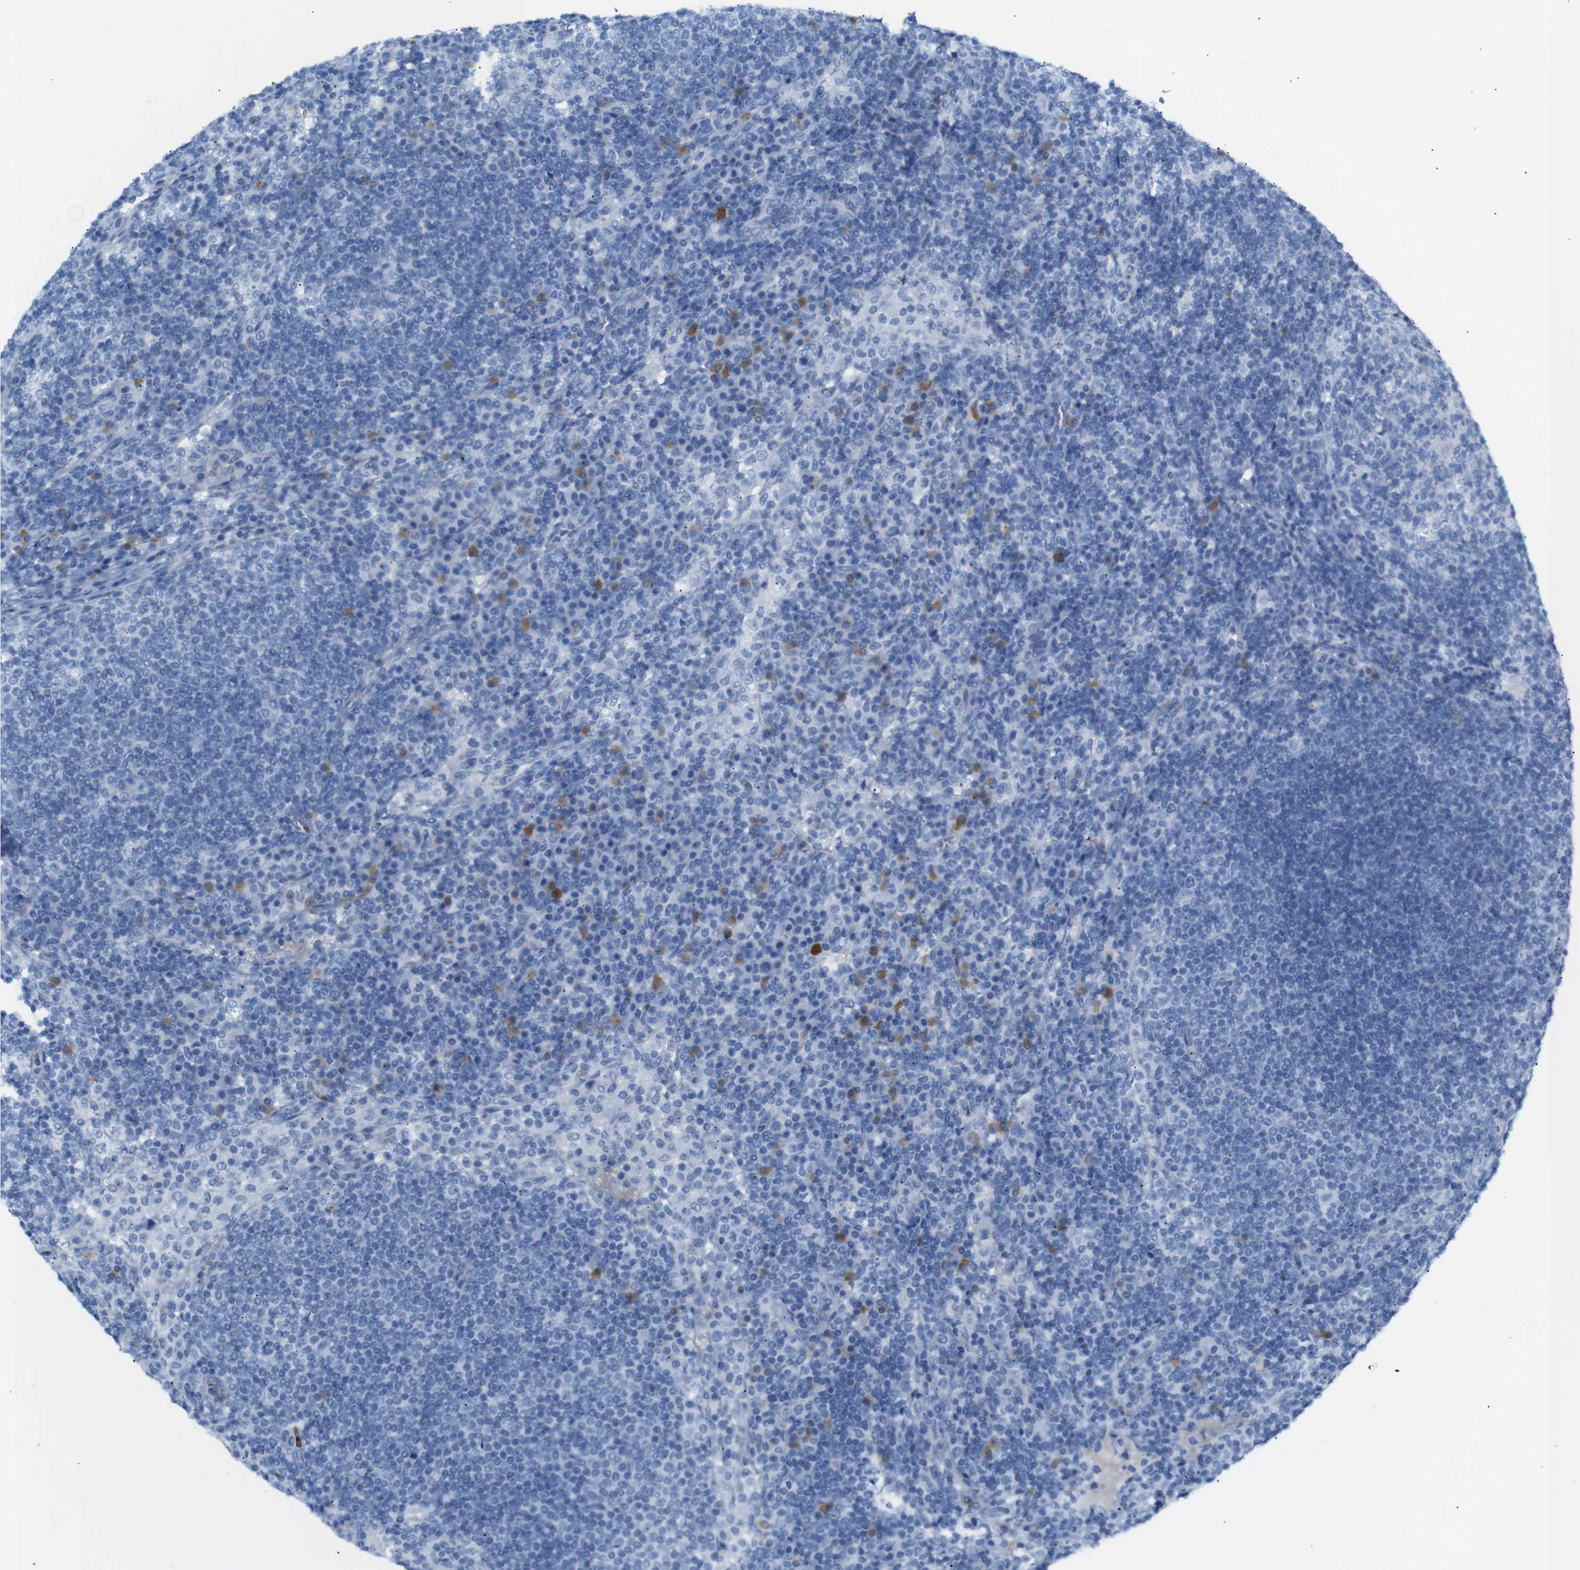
{"staining": {"intensity": "negative", "quantity": "none", "location": "none"}, "tissue": "lymph node", "cell_type": "Germinal center cells", "image_type": "normal", "snomed": [{"axis": "morphology", "description": "Normal tissue, NOS"}, {"axis": "topography", "description": "Lymph node"}], "caption": "This is a photomicrograph of immunohistochemistry staining of benign lymph node, which shows no expression in germinal center cells.", "gene": "ERVMER34", "patient": {"sex": "female", "age": 53}}